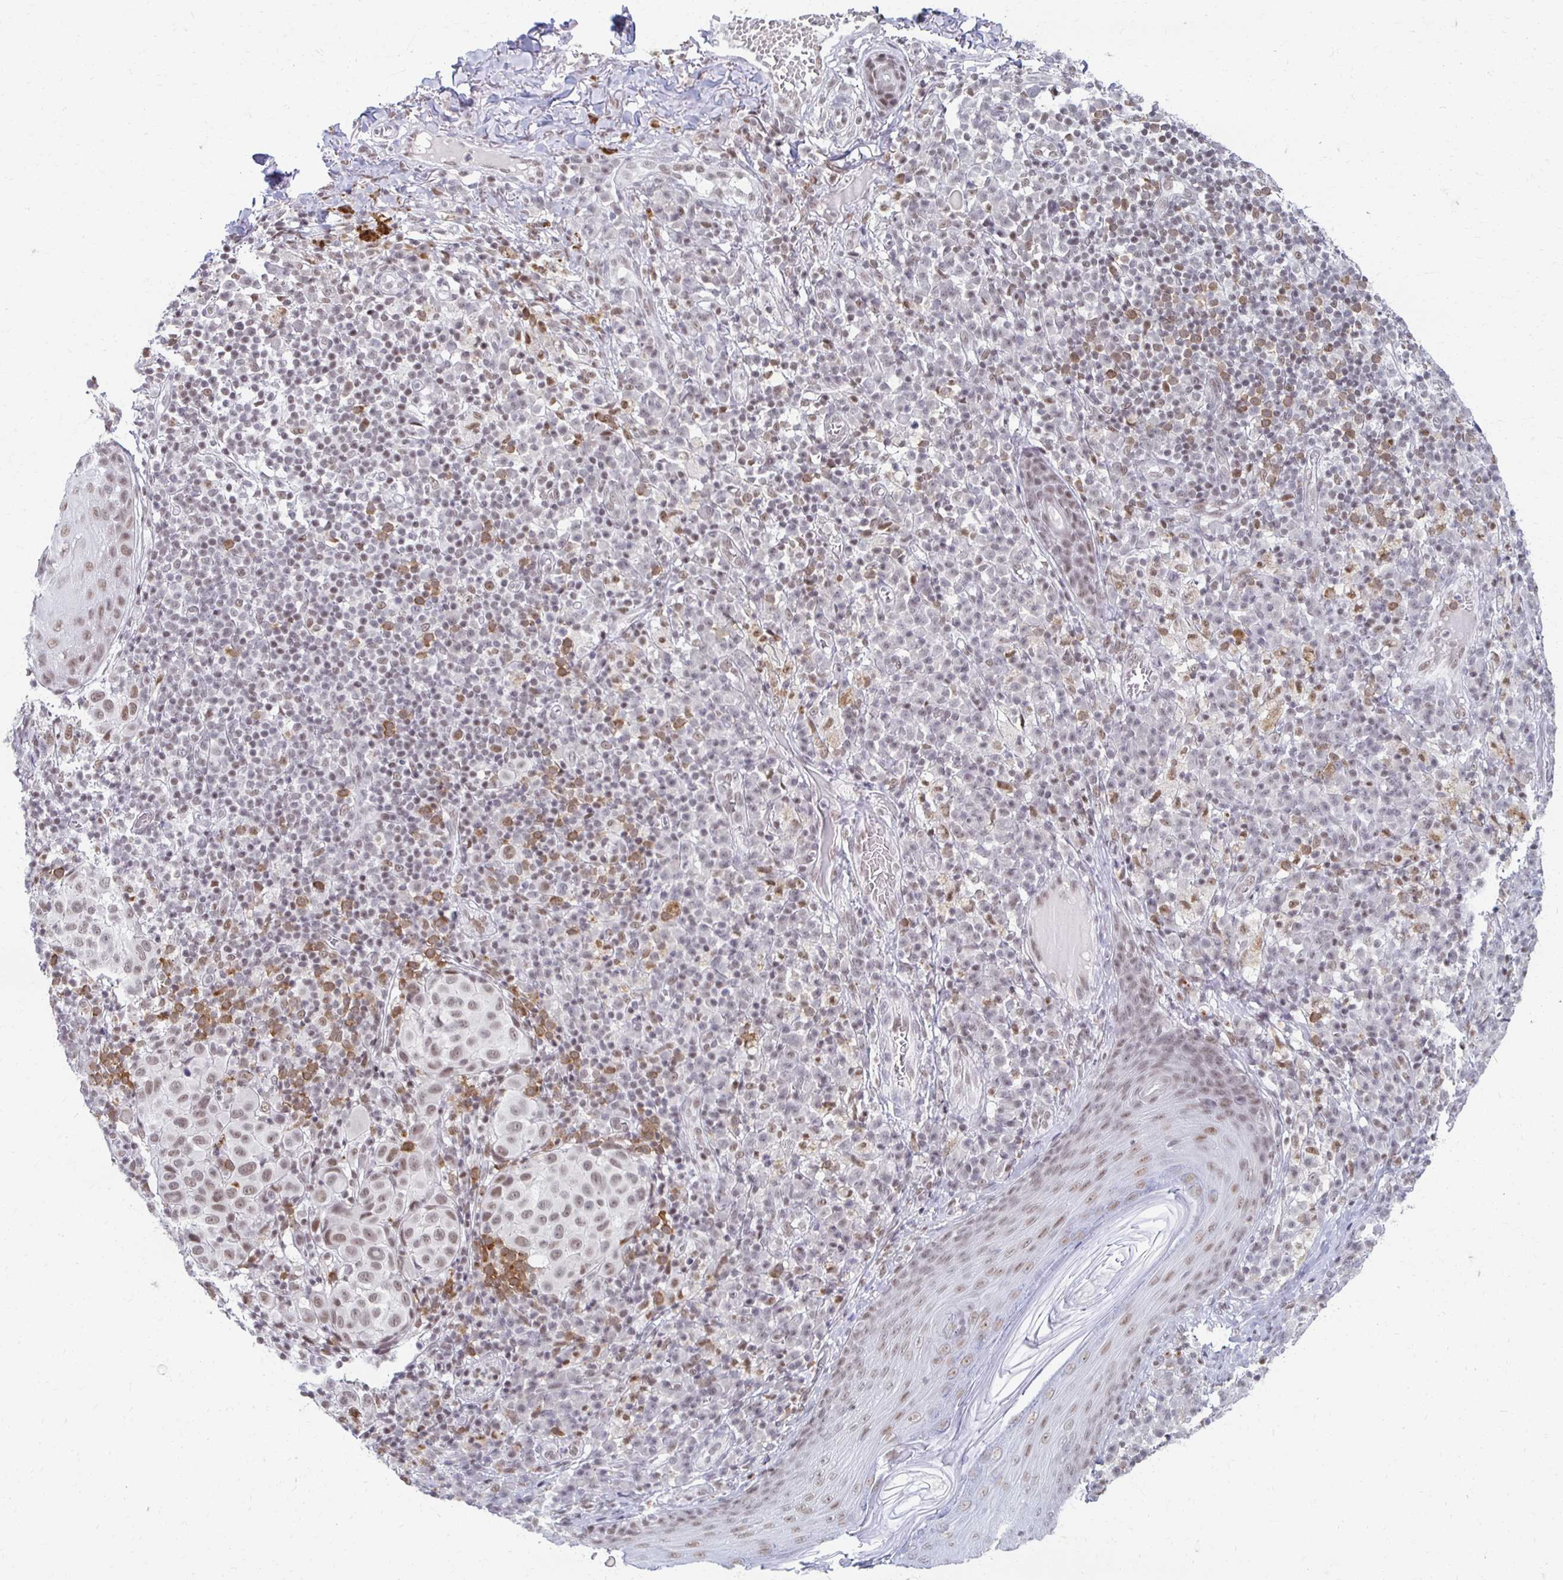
{"staining": {"intensity": "weak", "quantity": ">75%", "location": "nuclear"}, "tissue": "melanoma", "cell_type": "Tumor cells", "image_type": "cancer", "snomed": [{"axis": "morphology", "description": "Malignant melanoma, NOS"}, {"axis": "topography", "description": "Skin"}], "caption": "An immunohistochemistry (IHC) histopathology image of neoplastic tissue is shown. Protein staining in brown labels weak nuclear positivity in melanoma within tumor cells.", "gene": "IRF7", "patient": {"sex": "male", "age": 38}}